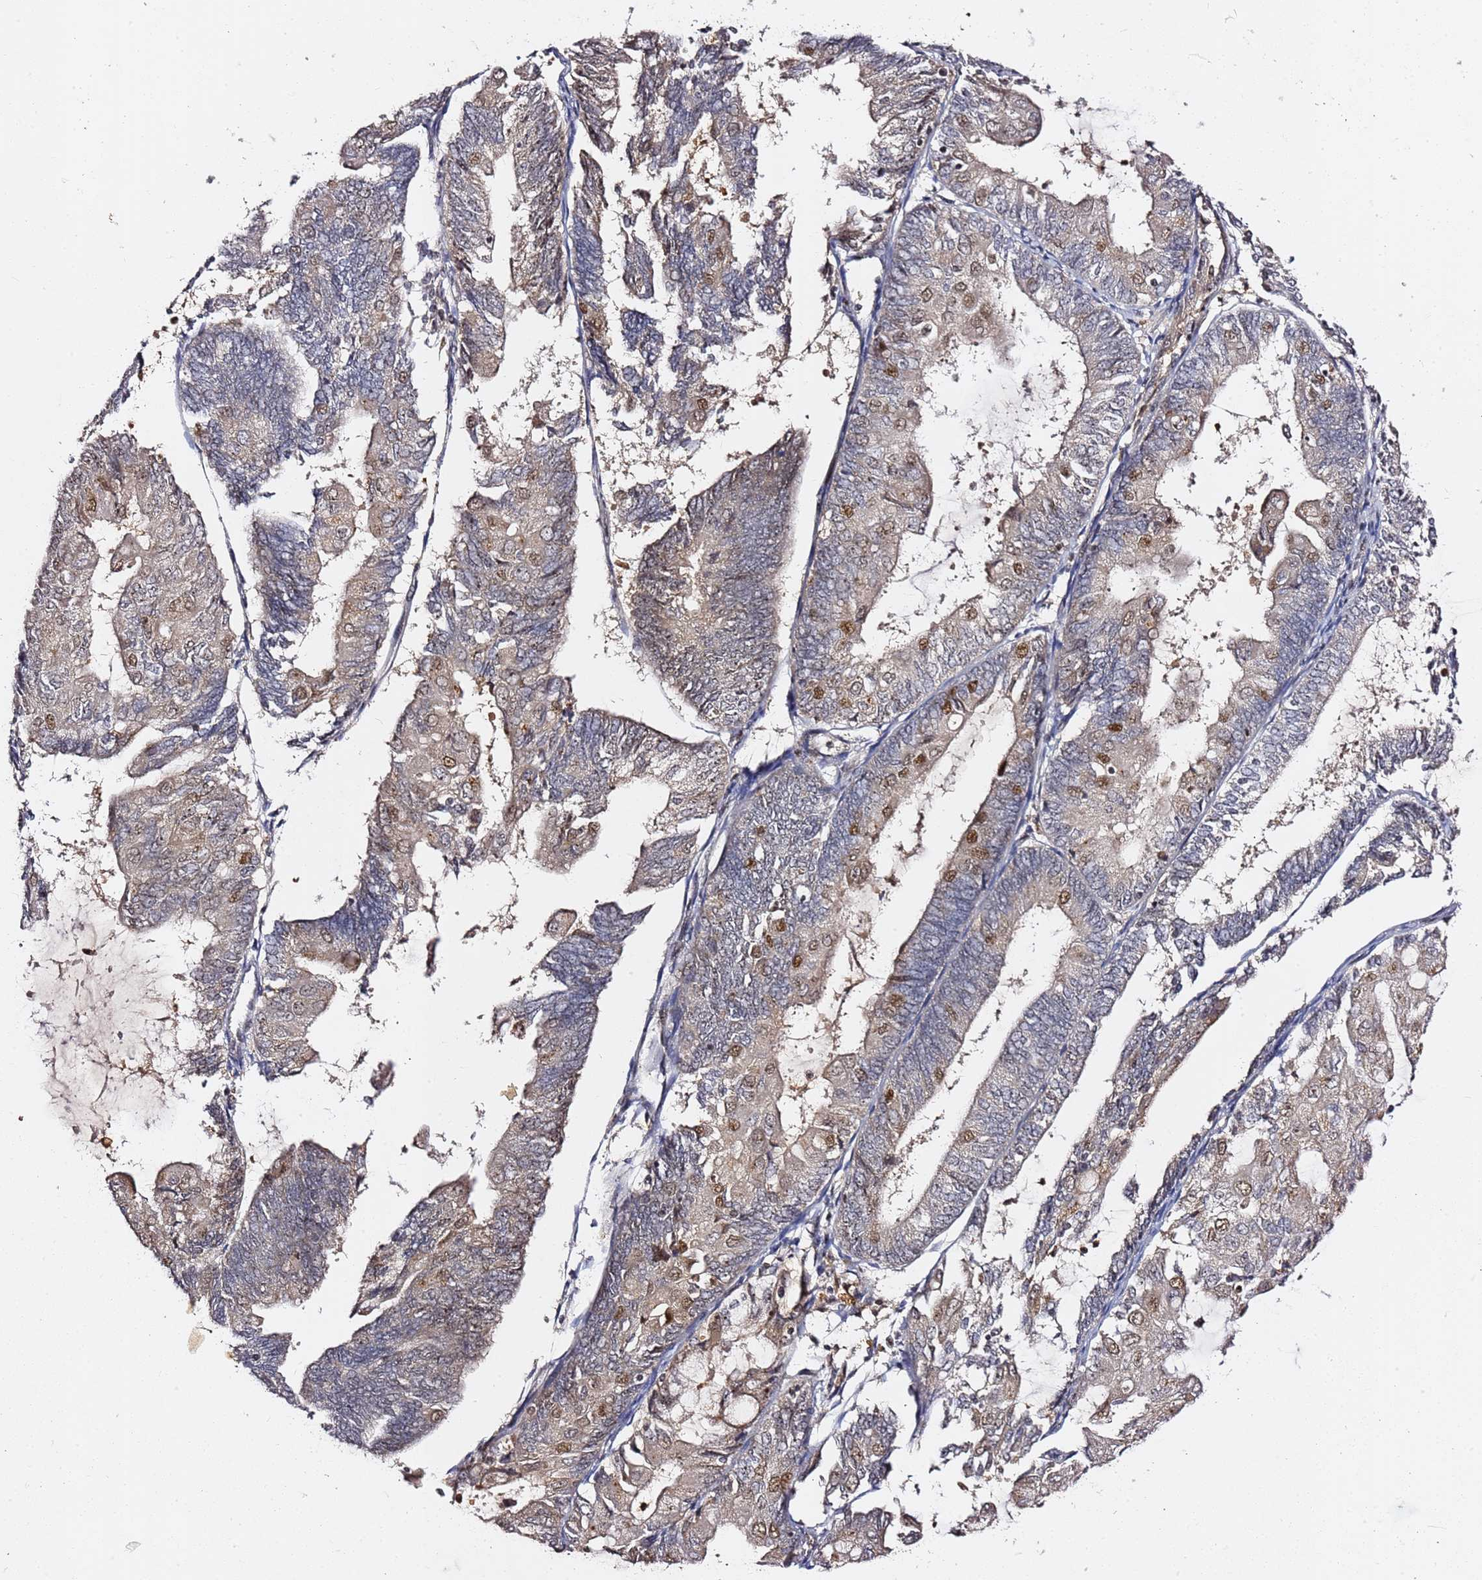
{"staining": {"intensity": "moderate", "quantity": "25%-75%", "location": "cytoplasmic/membranous,nuclear"}, "tissue": "endometrial cancer", "cell_type": "Tumor cells", "image_type": "cancer", "snomed": [{"axis": "morphology", "description": "Adenocarcinoma, NOS"}, {"axis": "topography", "description": "Endometrium"}], "caption": "Immunohistochemical staining of human adenocarcinoma (endometrial) demonstrates medium levels of moderate cytoplasmic/membranous and nuclear staining in approximately 25%-75% of tumor cells.", "gene": "FCF1", "patient": {"sex": "female", "age": 81}}